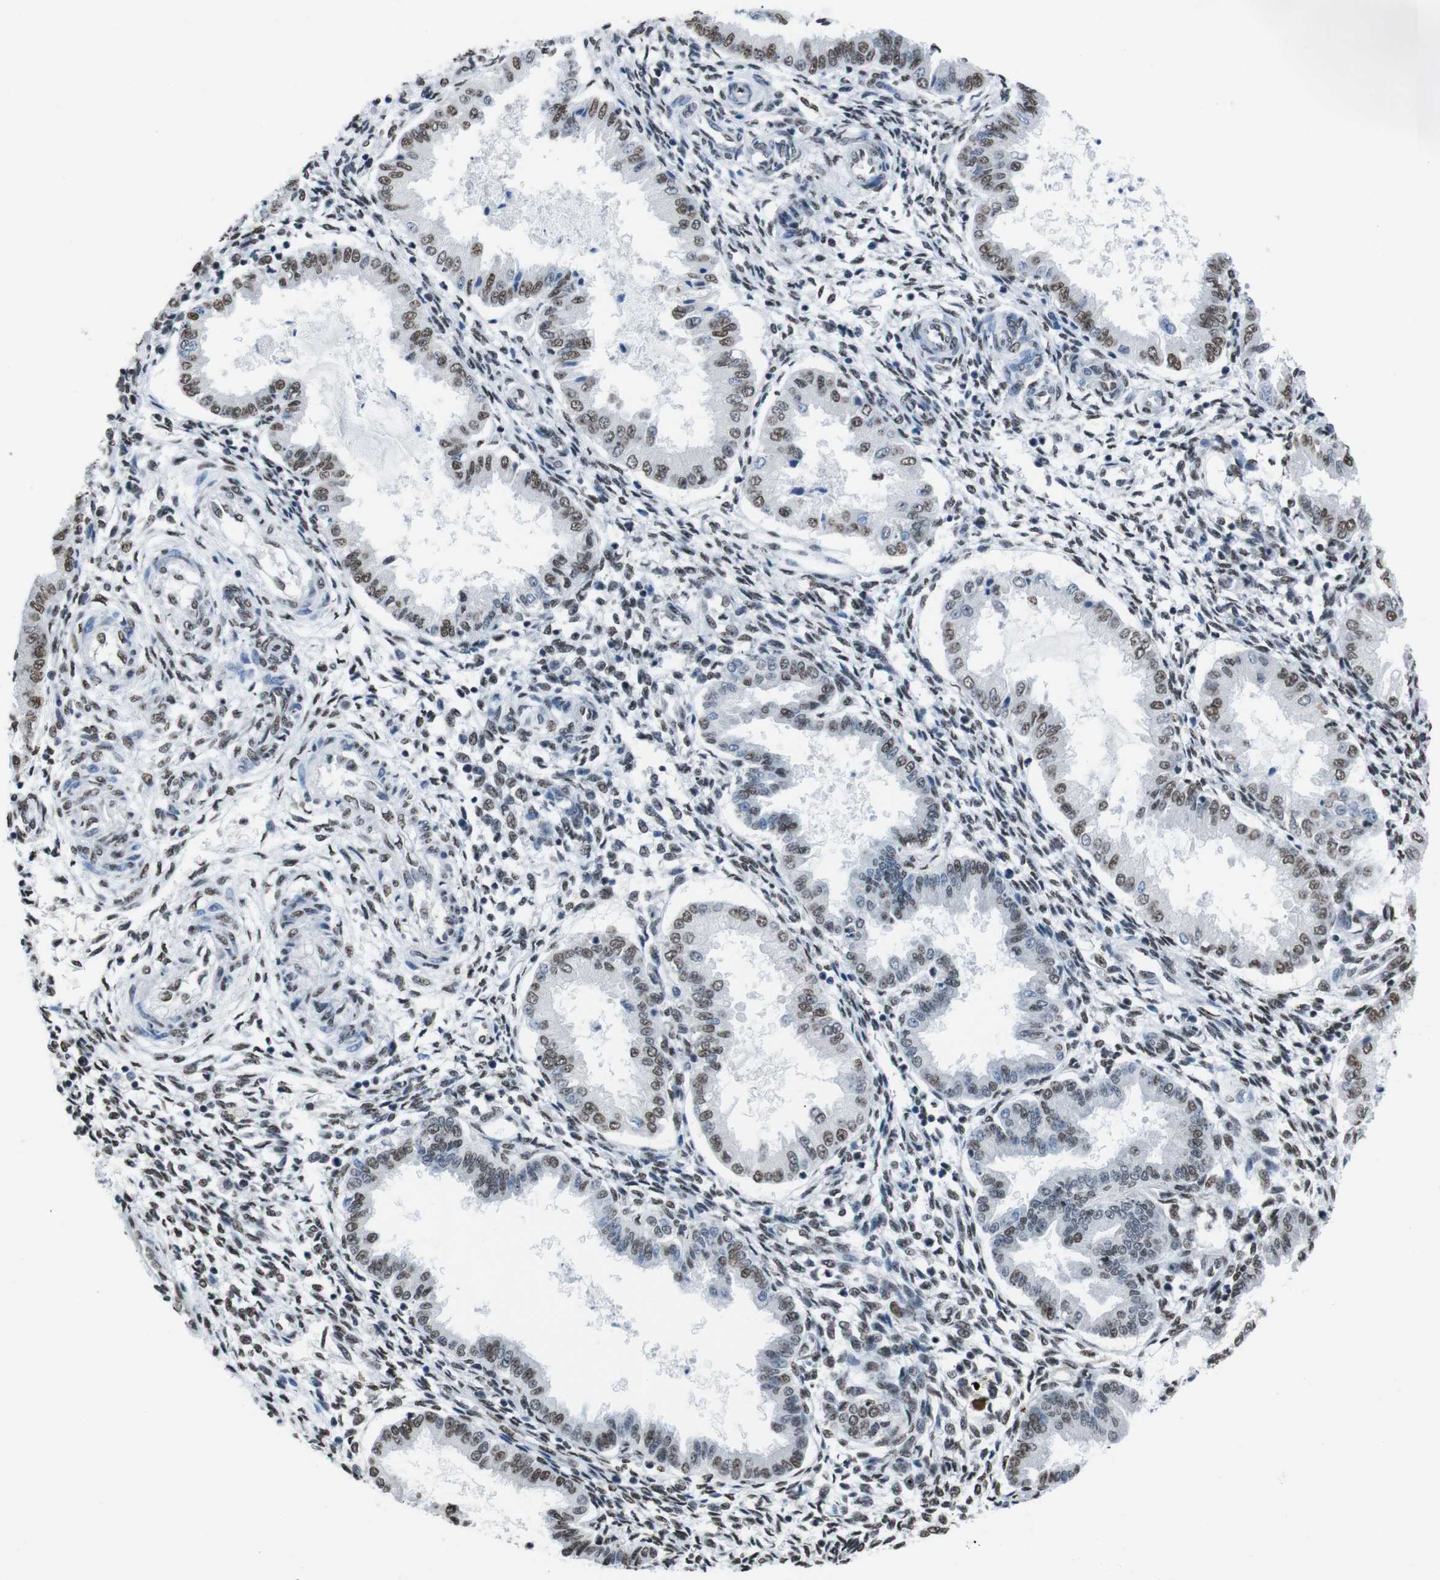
{"staining": {"intensity": "moderate", "quantity": ">75%", "location": "nuclear"}, "tissue": "endometrium", "cell_type": "Cells in endometrial stroma", "image_type": "normal", "snomed": [{"axis": "morphology", "description": "Normal tissue, NOS"}, {"axis": "topography", "description": "Endometrium"}], "caption": "Human endometrium stained with a protein marker demonstrates moderate staining in cells in endometrial stroma.", "gene": "PIP4P2", "patient": {"sex": "female", "age": 33}}